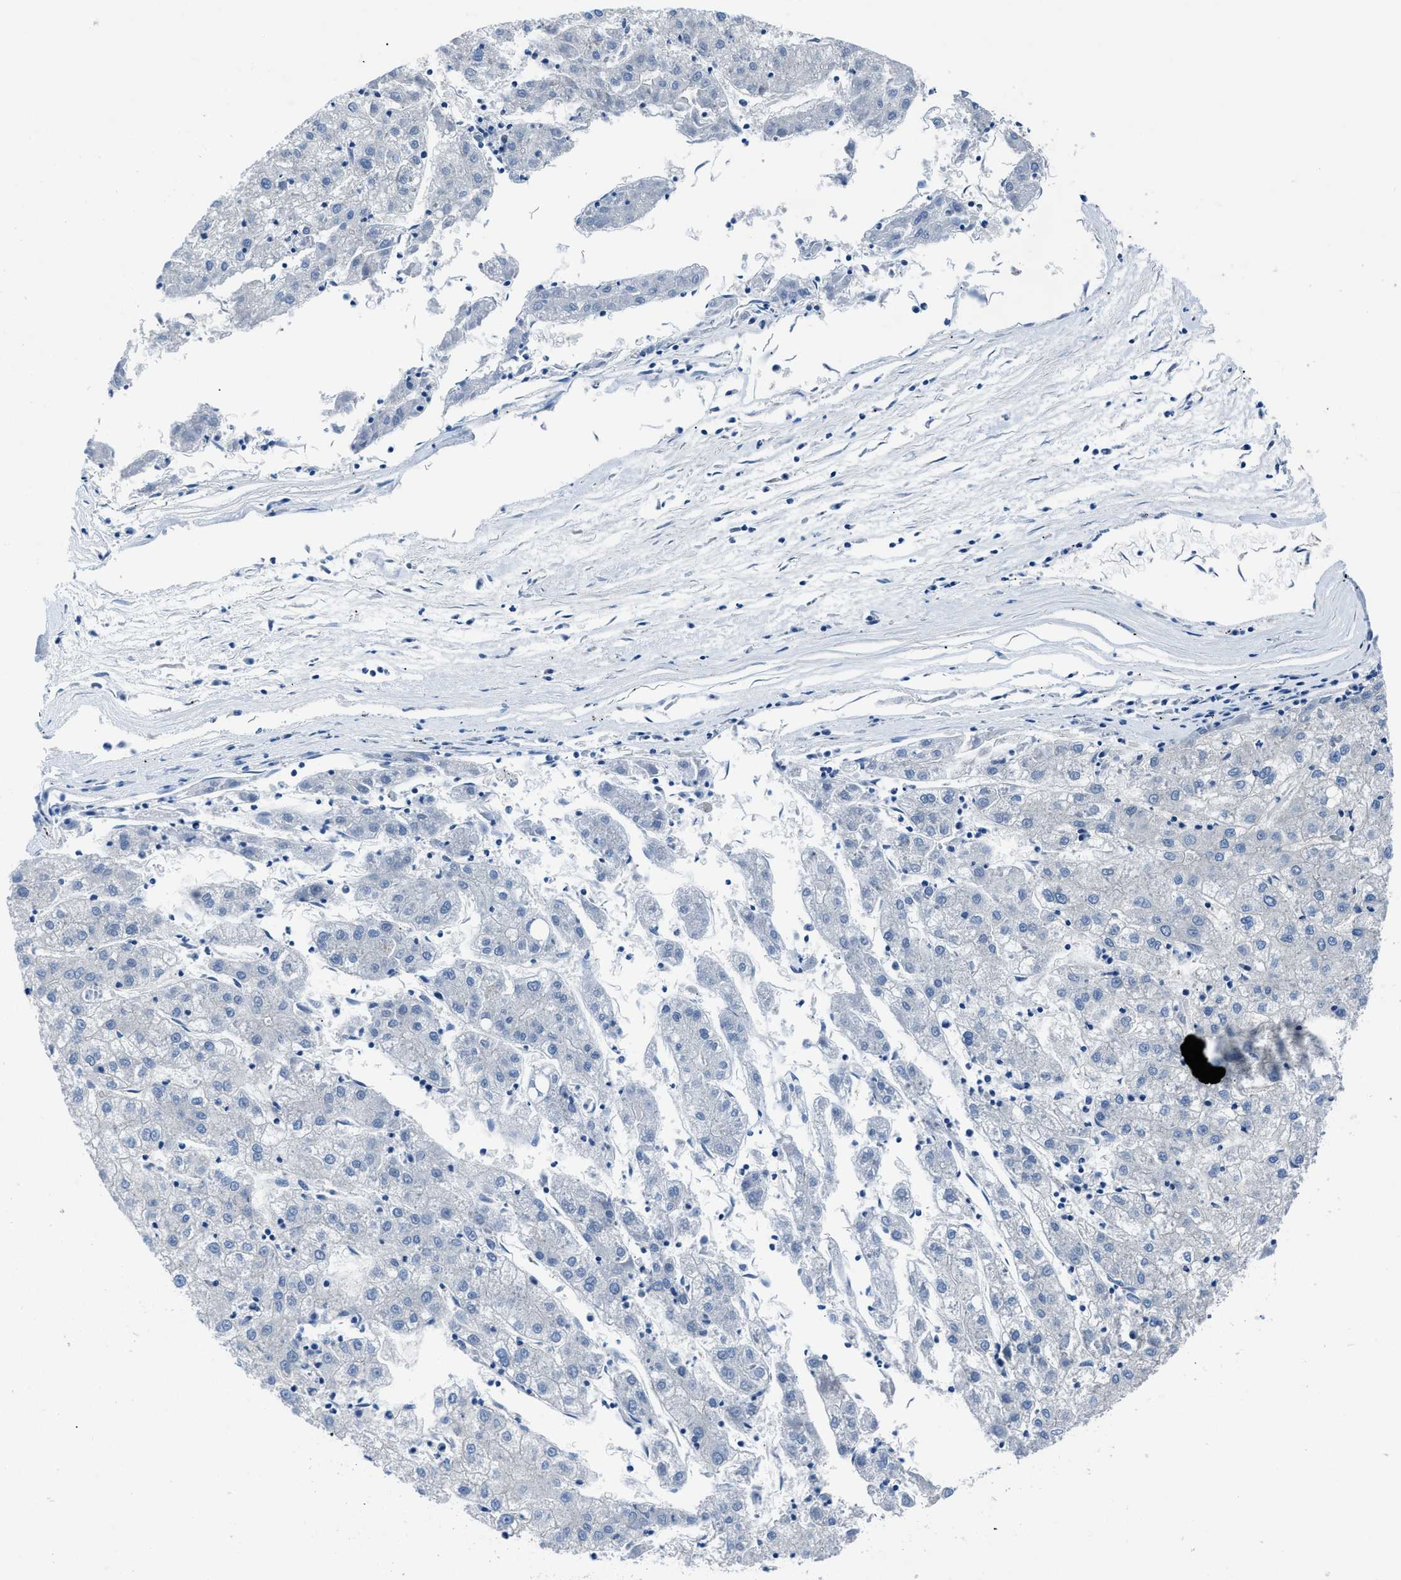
{"staining": {"intensity": "negative", "quantity": "none", "location": "none"}, "tissue": "liver cancer", "cell_type": "Tumor cells", "image_type": "cancer", "snomed": [{"axis": "morphology", "description": "Carcinoma, Hepatocellular, NOS"}, {"axis": "topography", "description": "Liver"}], "caption": "High magnification brightfield microscopy of liver hepatocellular carcinoma stained with DAB (3,3'-diaminobenzidine) (brown) and counterstained with hematoxylin (blue): tumor cells show no significant positivity. (DAB (3,3'-diaminobenzidine) immunohistochemistry (IHC) visualized using brightfield microscopy, high magnification).", "gene": "TRIP4", "patient": {"sex": "male", "age": 72}}